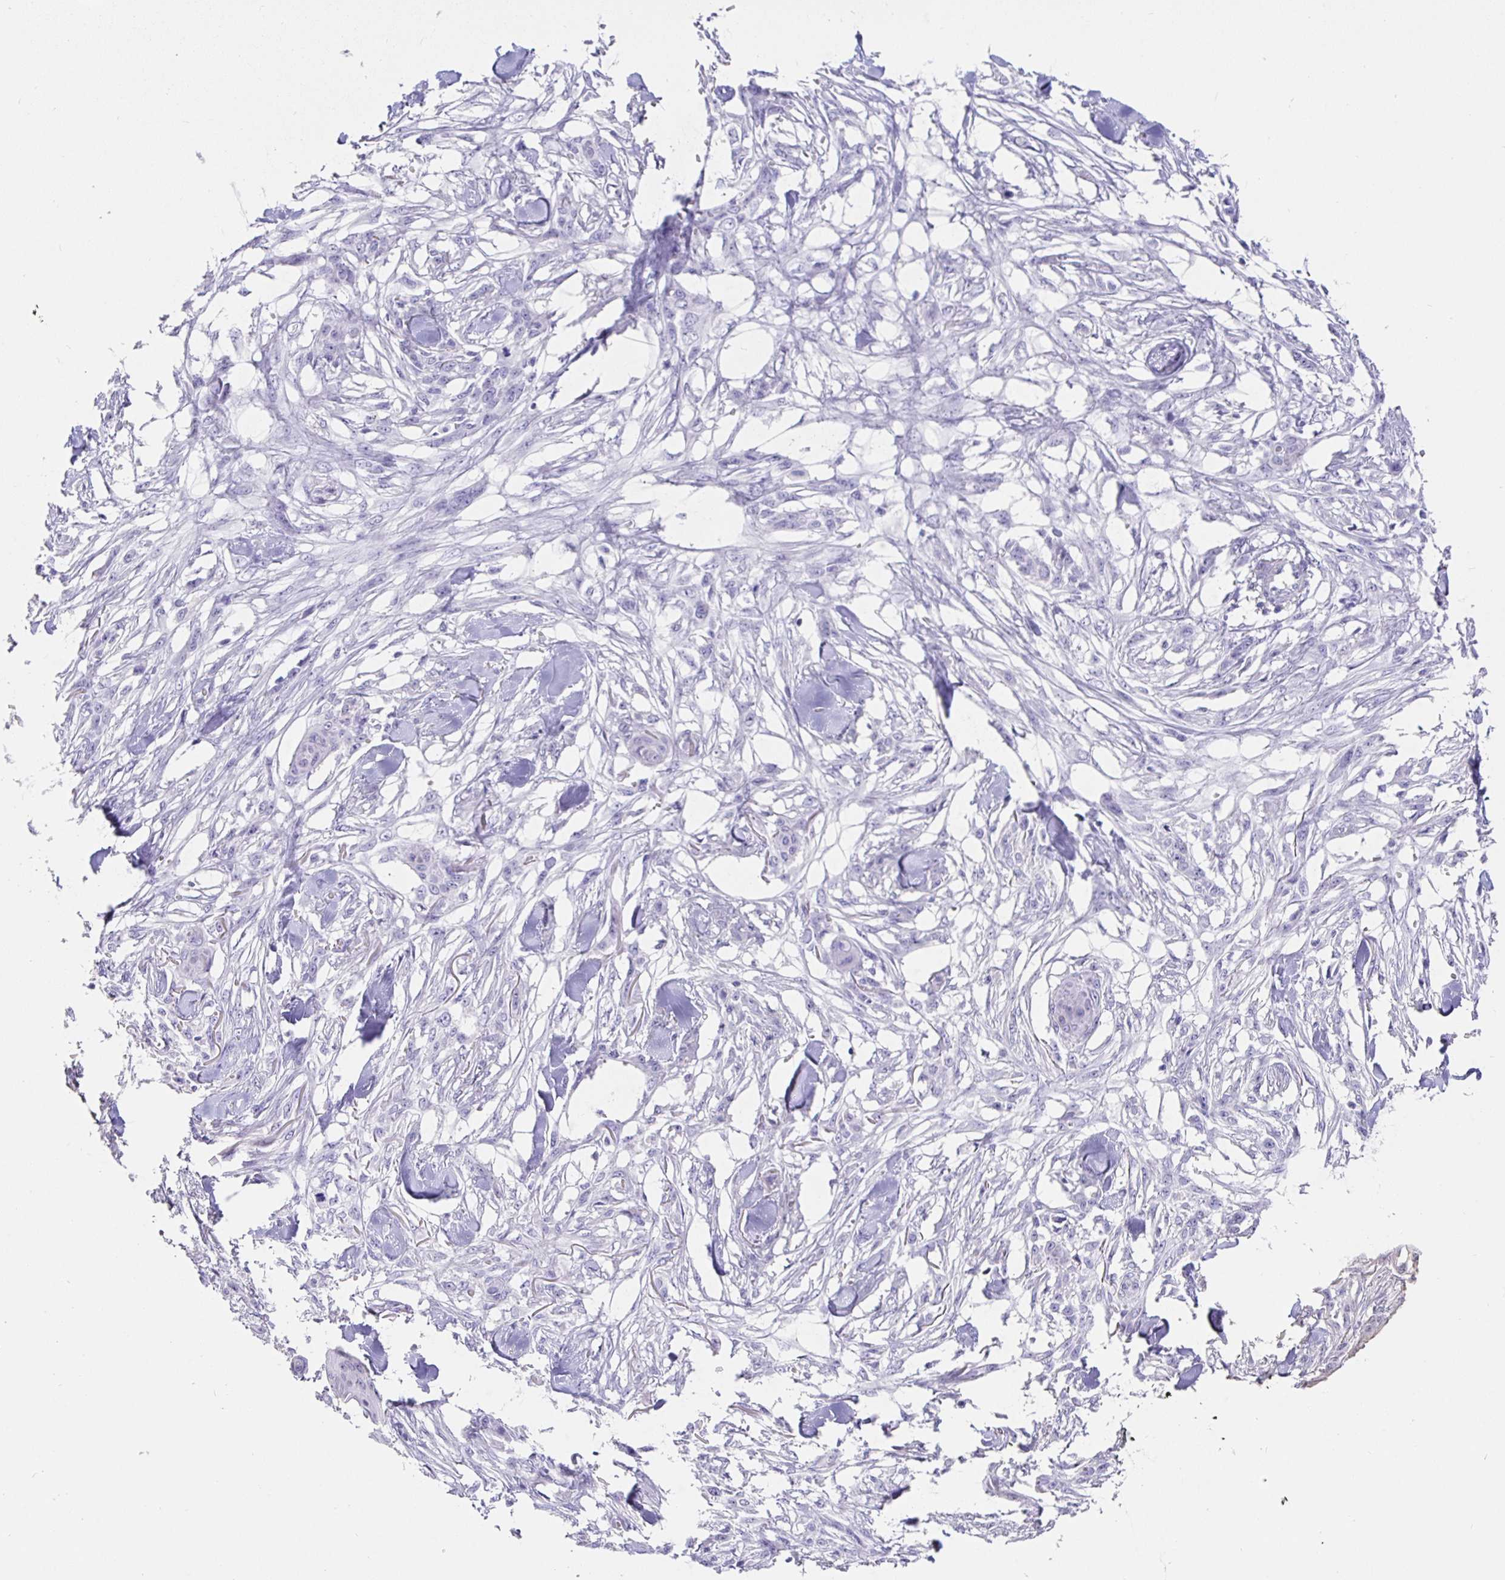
{"staining": {"intensity": "negative", "quantity": "none", "location": "none"}, "tissue": "skin cancer", "cell_type": "Tumor cells", "image_type": "cancer", "snomed": [{"axis": "morphology", "description": "Squamous cell carcinoma, NOS"}, {"axis": "topography", "description": "Skin"}], "caption": "This is an immunohistochemistry histopathology image of skin cancer. There is no staining in tumor cells.", "gene": "PRAMEF19", "patient": {"sex": "female", "age": 59}}